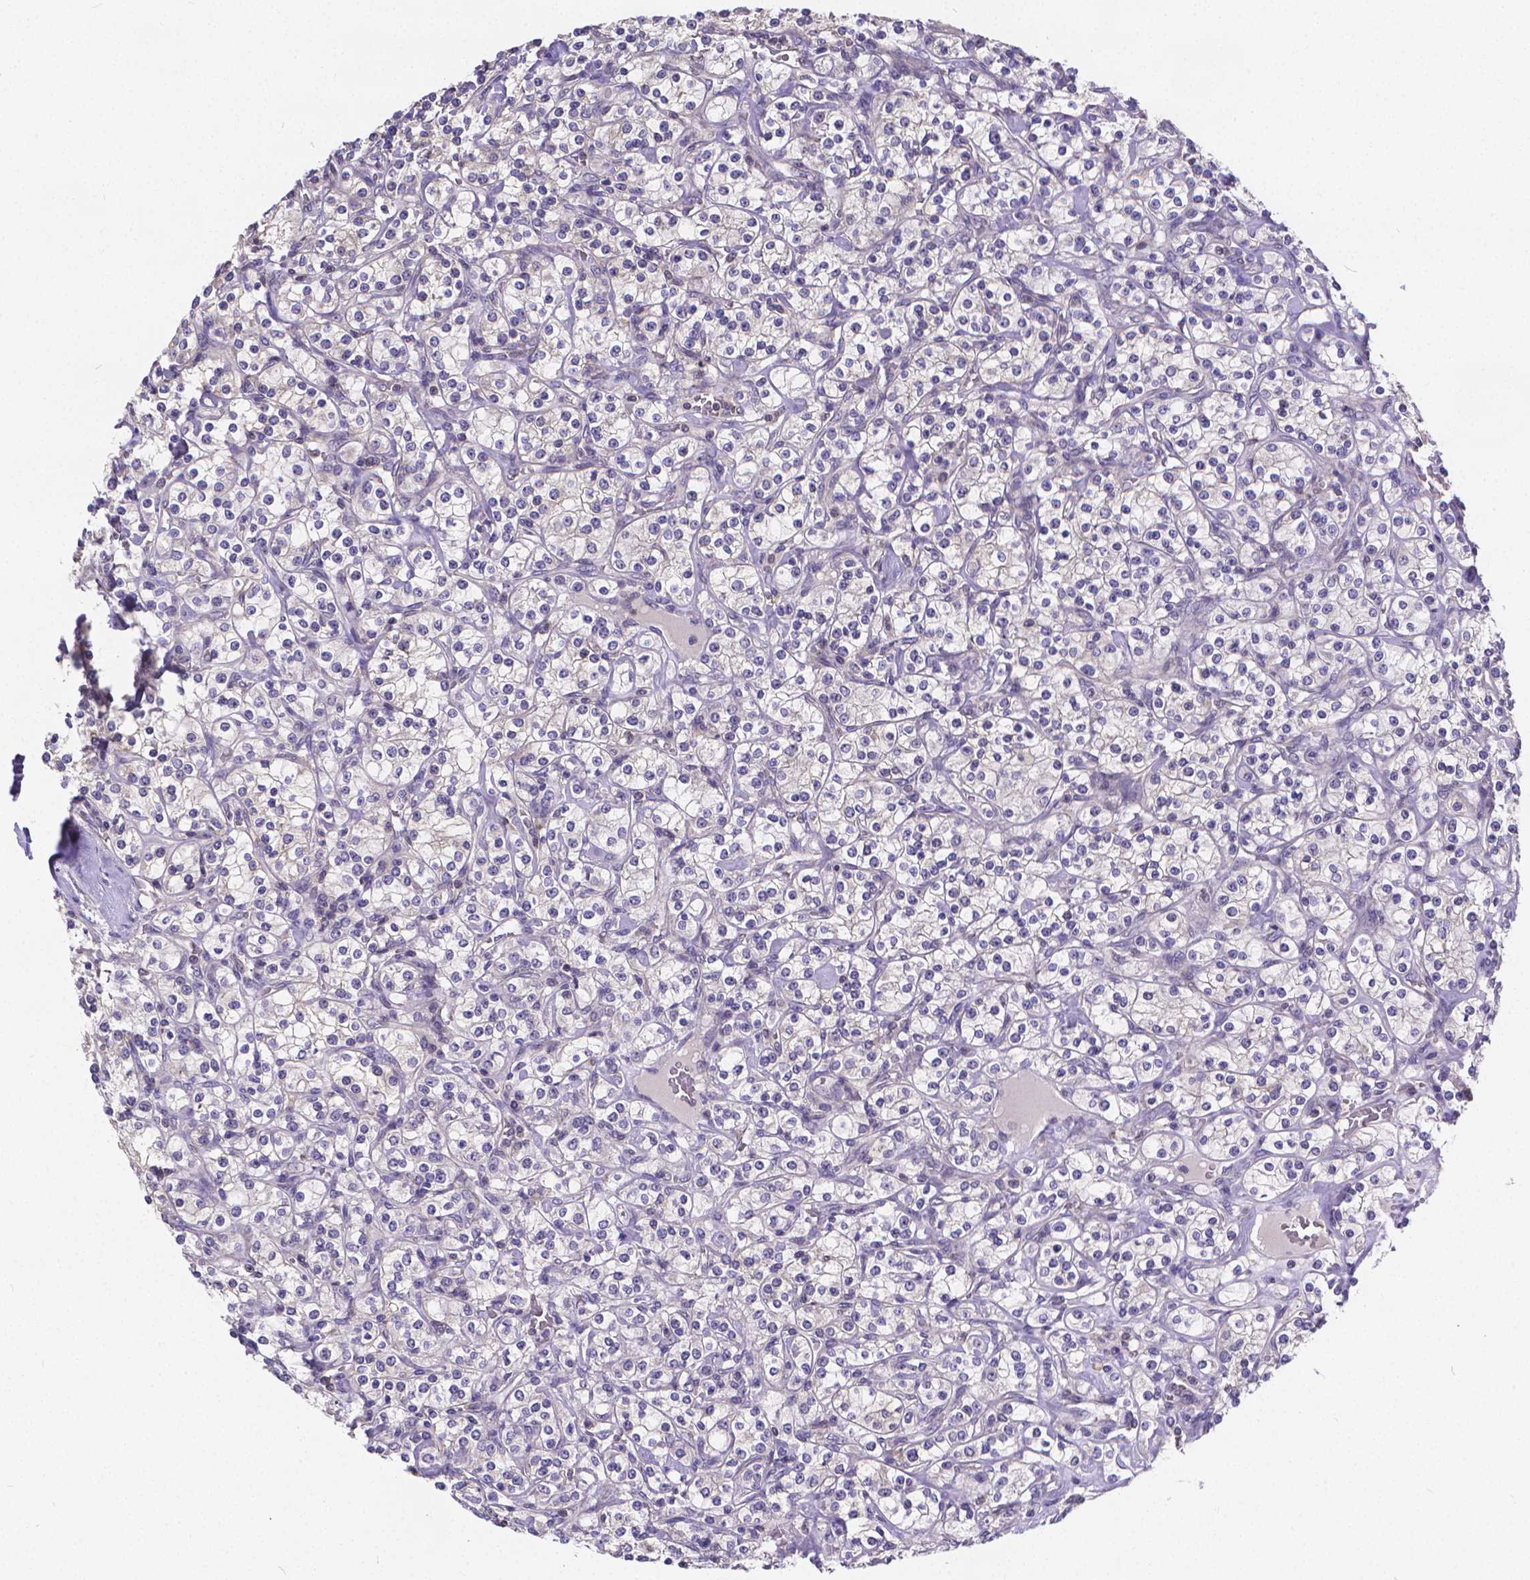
{"staining": {"intensity": "negative", "quantity": "none", "location": "none"}, "tissue": "renal cancer", "cell_type": "Tumor cells", "image_type": "cancer", "snomed": [{"axis": "morphology", "description": "Adenocarcinoma, NOS"}, {"axis": "topography", "description": "Kidney"}], "caption": "Tumor cells show no significant staining in renal cancer.", "gene": "GLRB", "patient": {"sex": "male", "age": 77}}